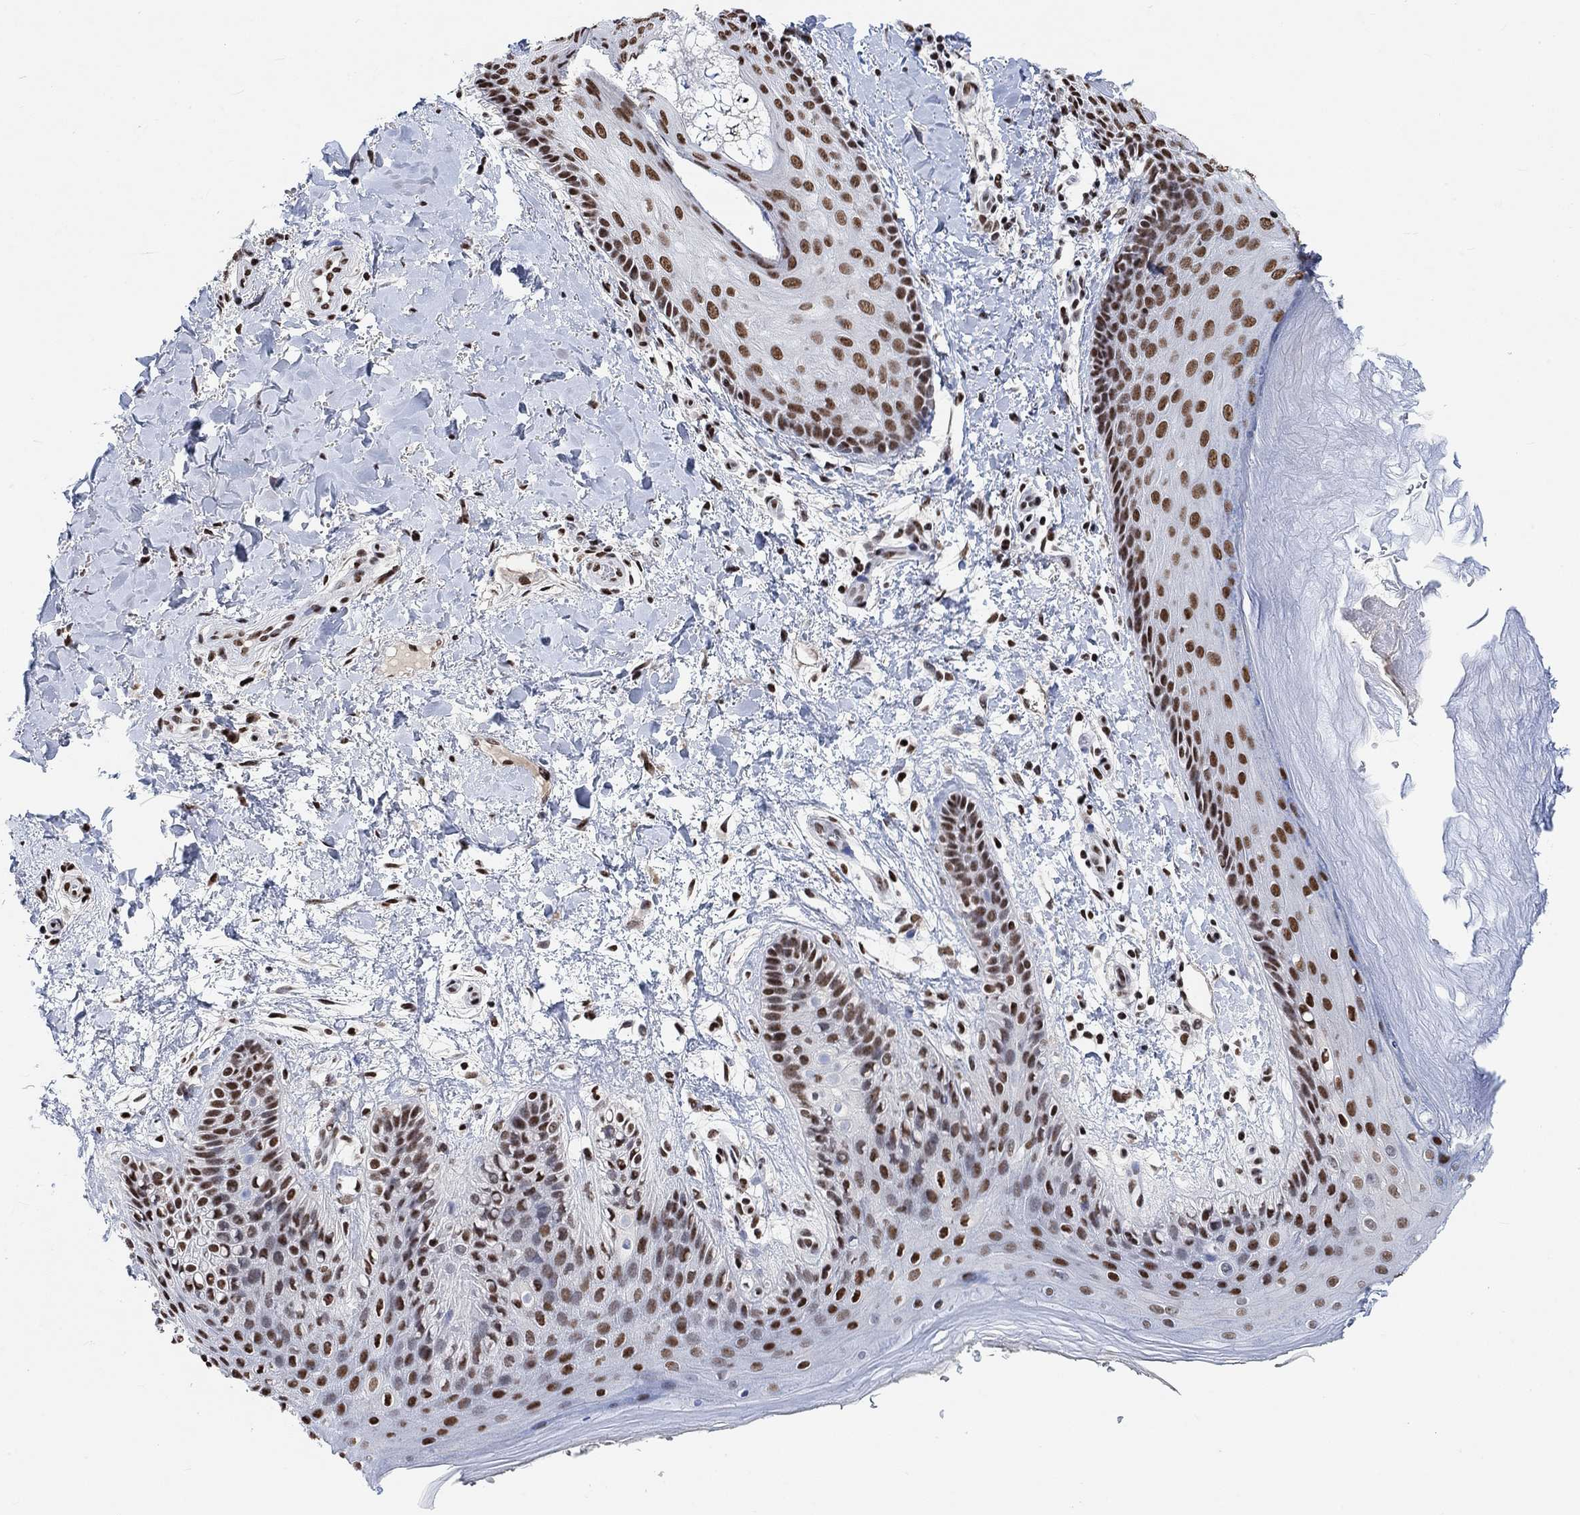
{"staining": {"intensity": "strong", "quantity": ">75%", "location": "nuclear"}, "tissue": "skin", "cell_type": "Epidermal cells", "image_type": "normal", "snomed": [{"axis": "morphology", "description": "Normal tissue, NOS"}, {"axis": "topography", "description": "Anal"}], "caption": "Strong nuclear protein positivity is appreciated in about >75% of epidermal cells in skin.", "gene": "USP39", "patient": {"sex": "male", "age": 36}}